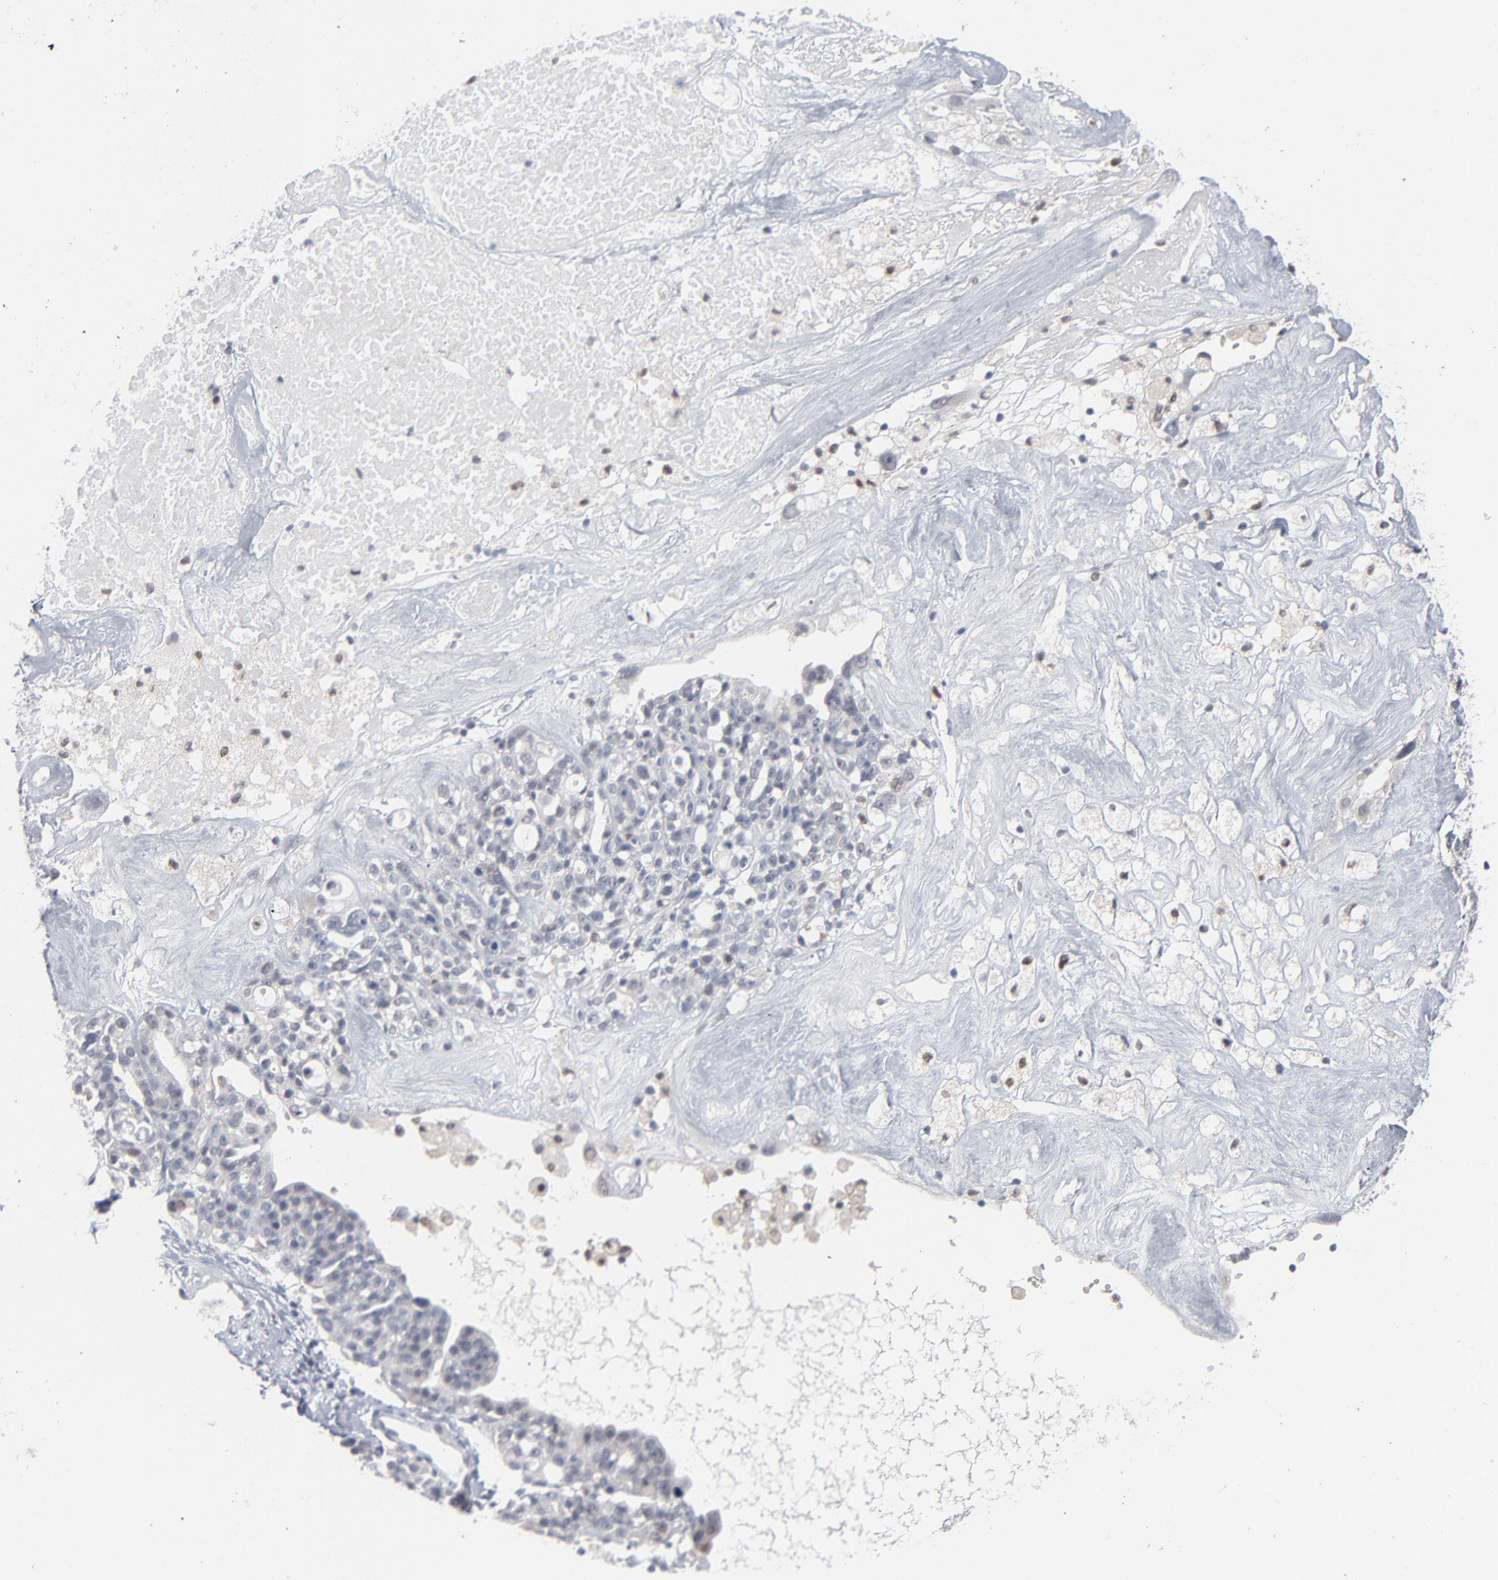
{"staining": {"intensity": "negative", "quantity": "none", "location": "none"}, "tissue": "ovarian cancer", "cell_type": "Tumor cells", "image_type": "cancer", "snomed": [{"axis": "morphology", "description": "Cystadenocarcinoma, serous, NOS"}, {"axis": "topography", "description": "Ovary"}], "caption": "The histopathology image reveals no significant positivity in tumor cells of serous cystadenocarcinoma (ovarian).", "gene": "FOXN2", "patient": {"sex": "female", "age": 66}}